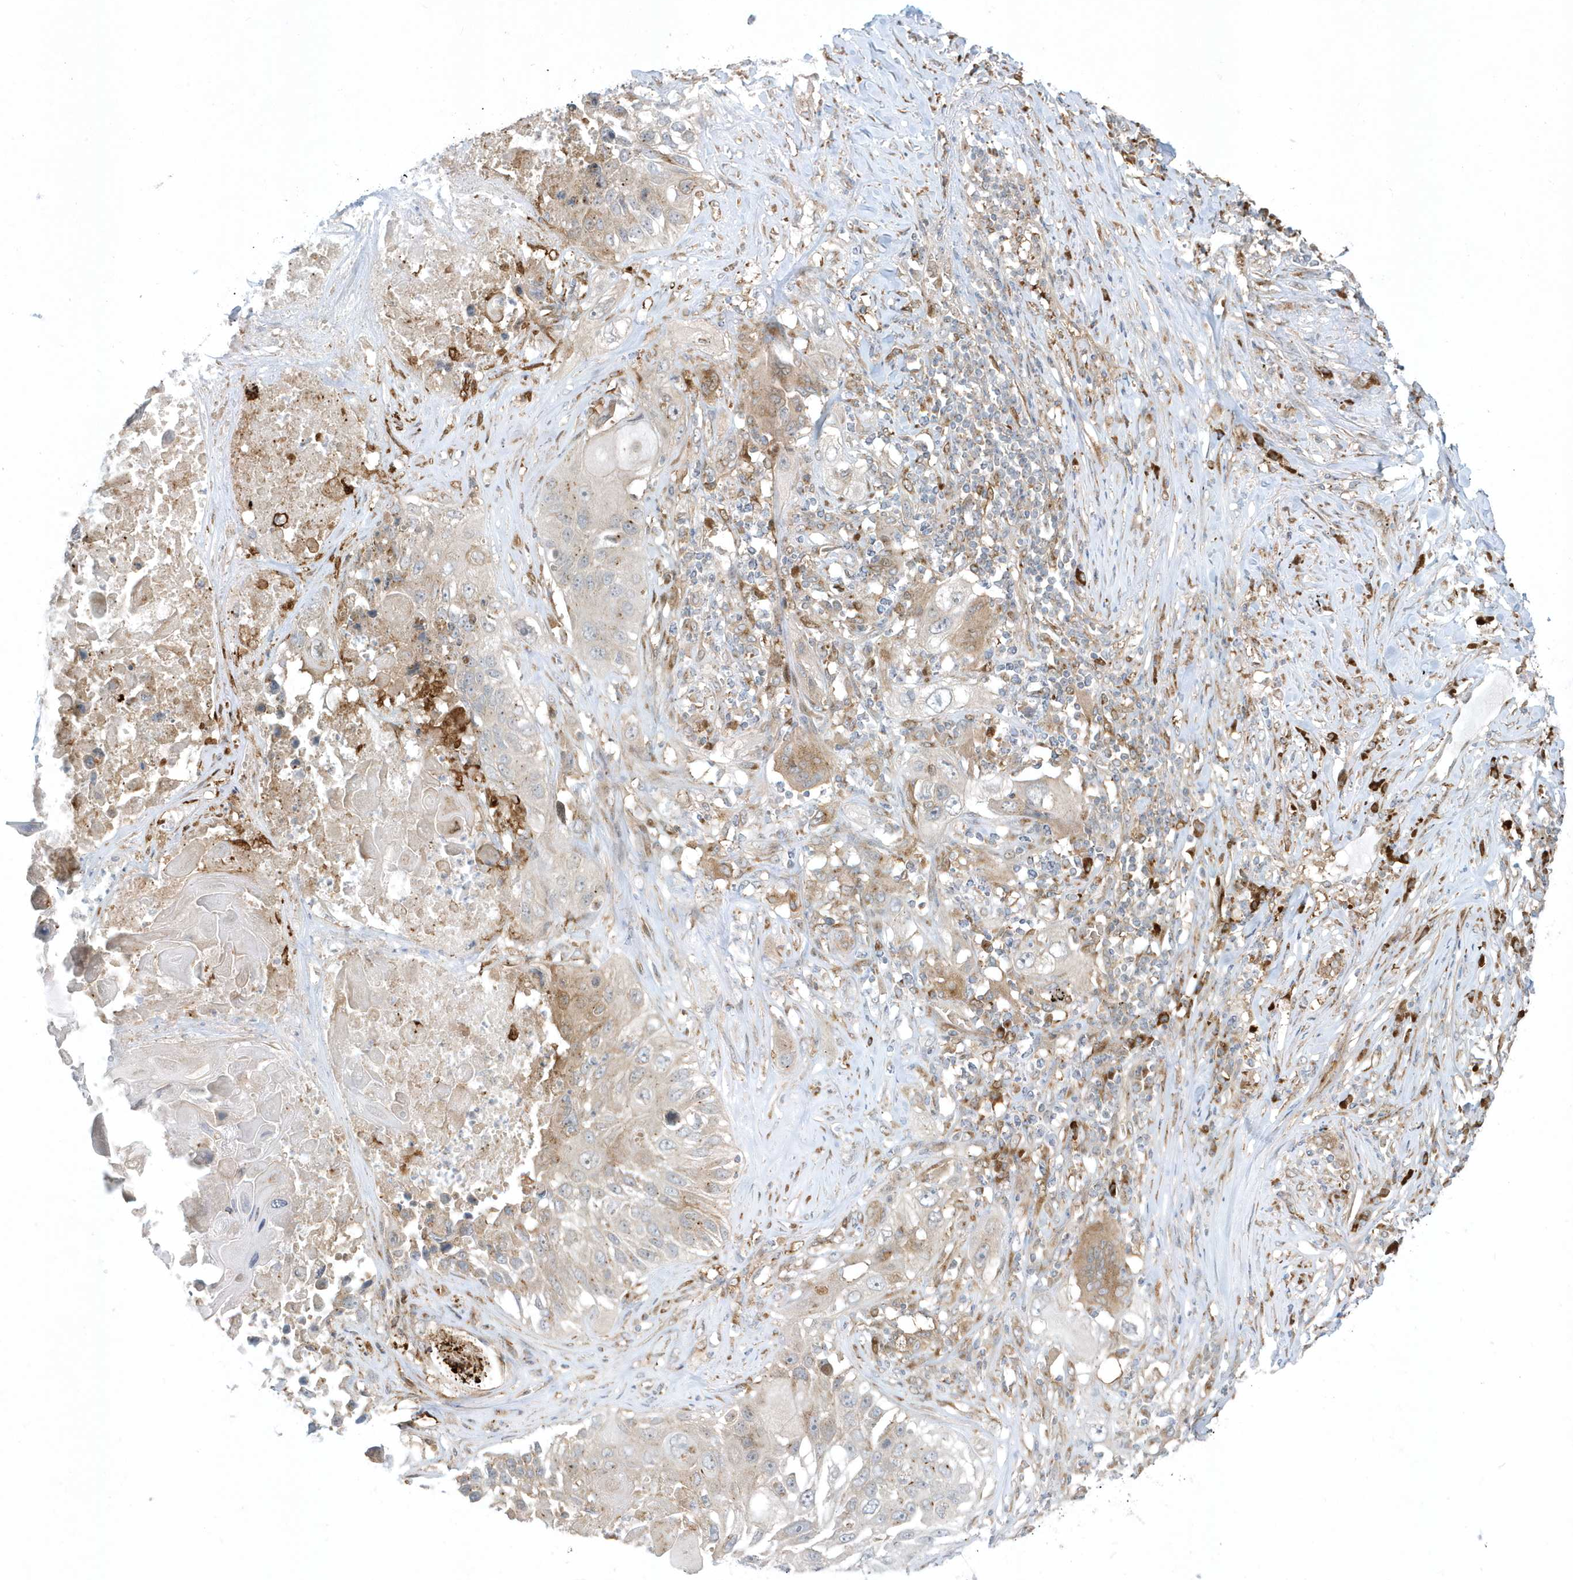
{"staining": {"intensity": "weak", "quantity": "25%-75%", "location": "cytoplasmic/membranous"}, "tissue": "lung cancer", "cell_type": "Tumor cells", "image_type": "cancer", "snomed": [{"axis": "morphology", "description": "Squamous cell carcinoma, NOS"}, {"axis": "topography", "description": "Lung"}], "caption": "Protein expression analysis of lung cancer (squamous cell carcinoma) reveals weak cytoplasmic/membranous staining in approximately 25%-75% of tumor cells.", "gene": "RPP40", "patient": {"sex": "male", "age": 61}}